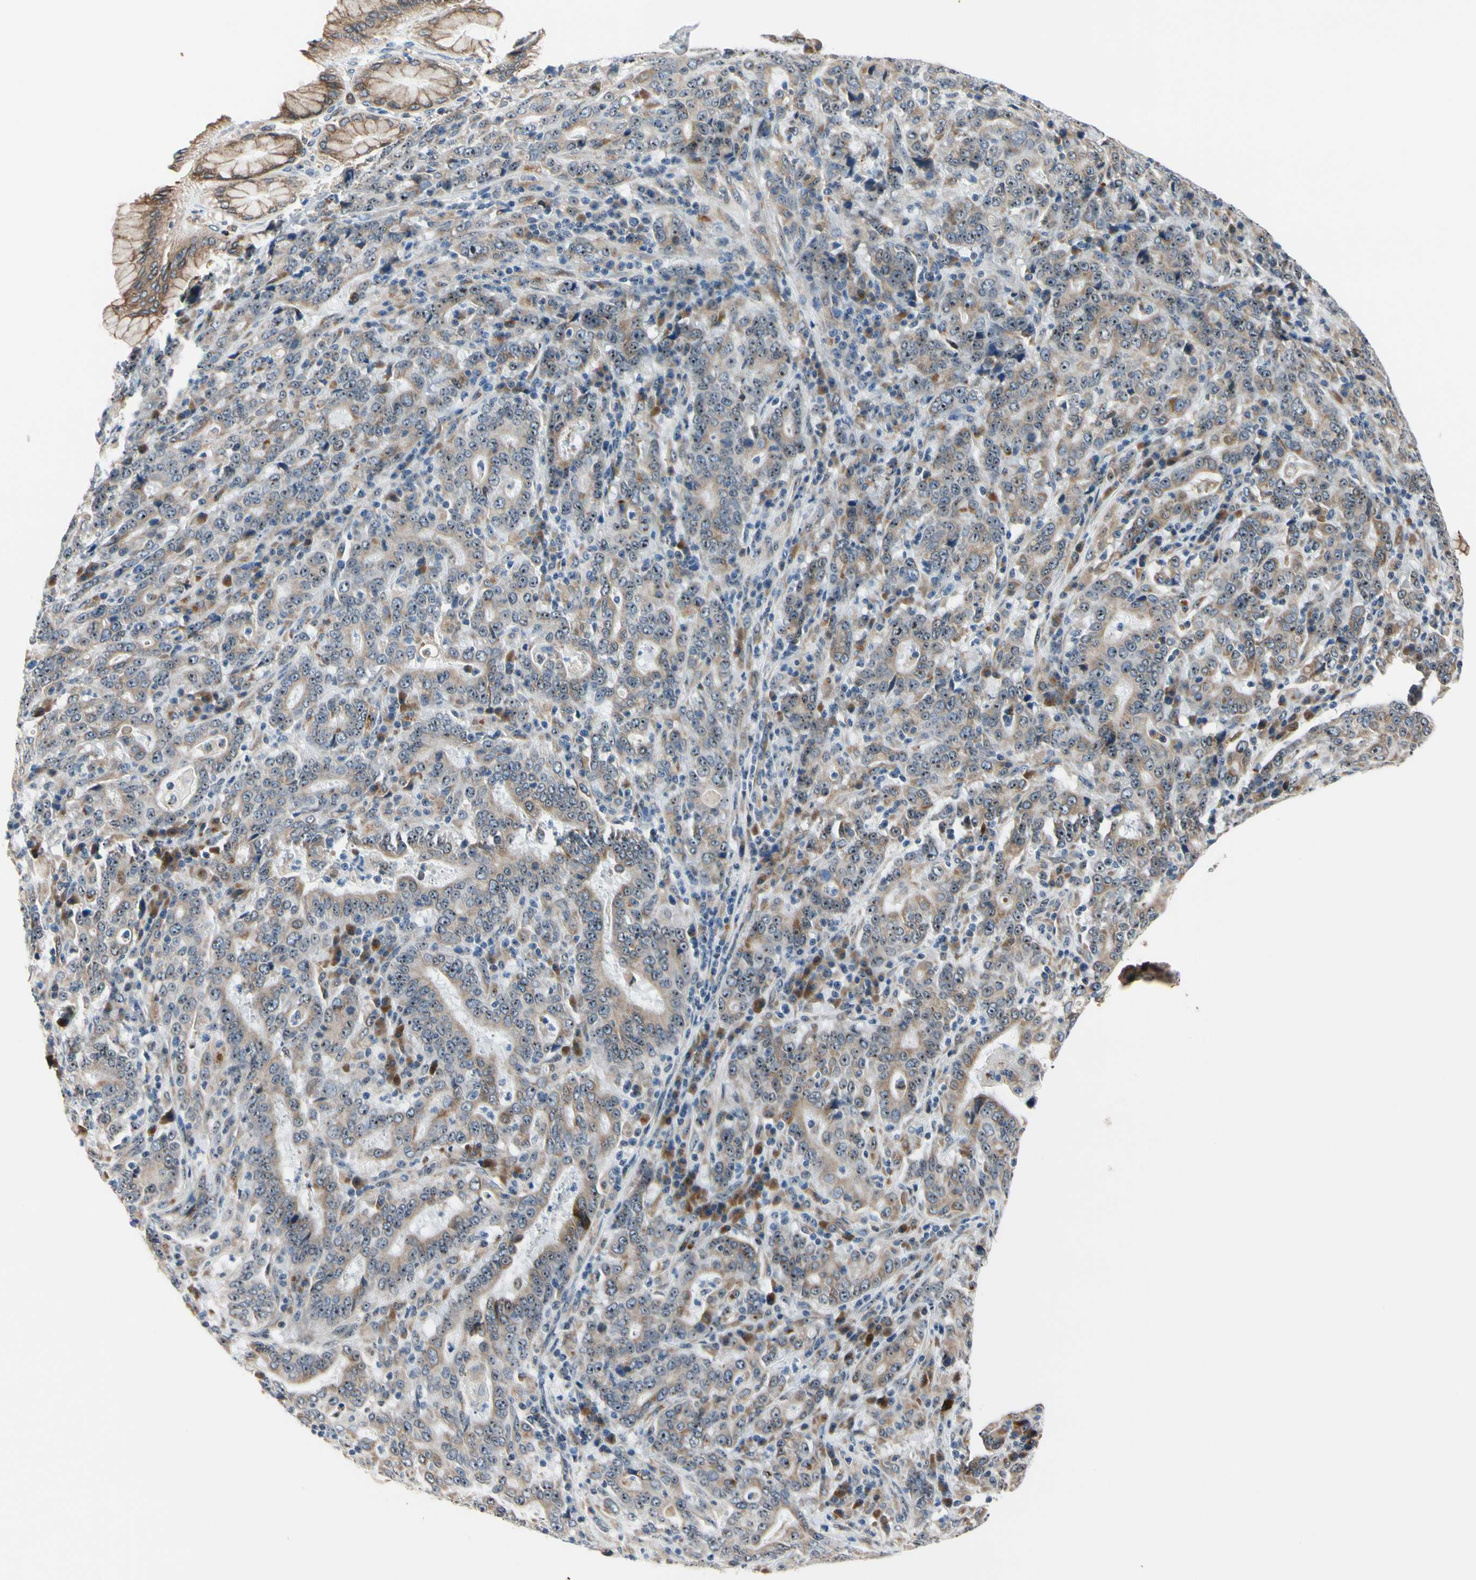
{"staining": {"intensity": "weak", "quantity": ">75%", "location": "cytoplasmic/membranous"}, "tissue": "stomach cancer", "cell_type": "Tumor cells", "image_type": "cancer", "snomed": [{"axis": "morphology", "description": "Normal tissue, NOS"}, {"axis": "morphology", "description": "Adenocarcinoma, NOS"}, {"axis": "topography", "description": "Stomach, upper"}, {"axis": "topography", "description": "Stomach"}], "caption": "A histopathology image showing weak cytoplasmic/membranous expression in approximately >75% of tumor cells in stomach cancer, as visualized by brown immunohistochemical staining.", "gene": "TMED7", "patient": {"sex": "male", "age": 59}}